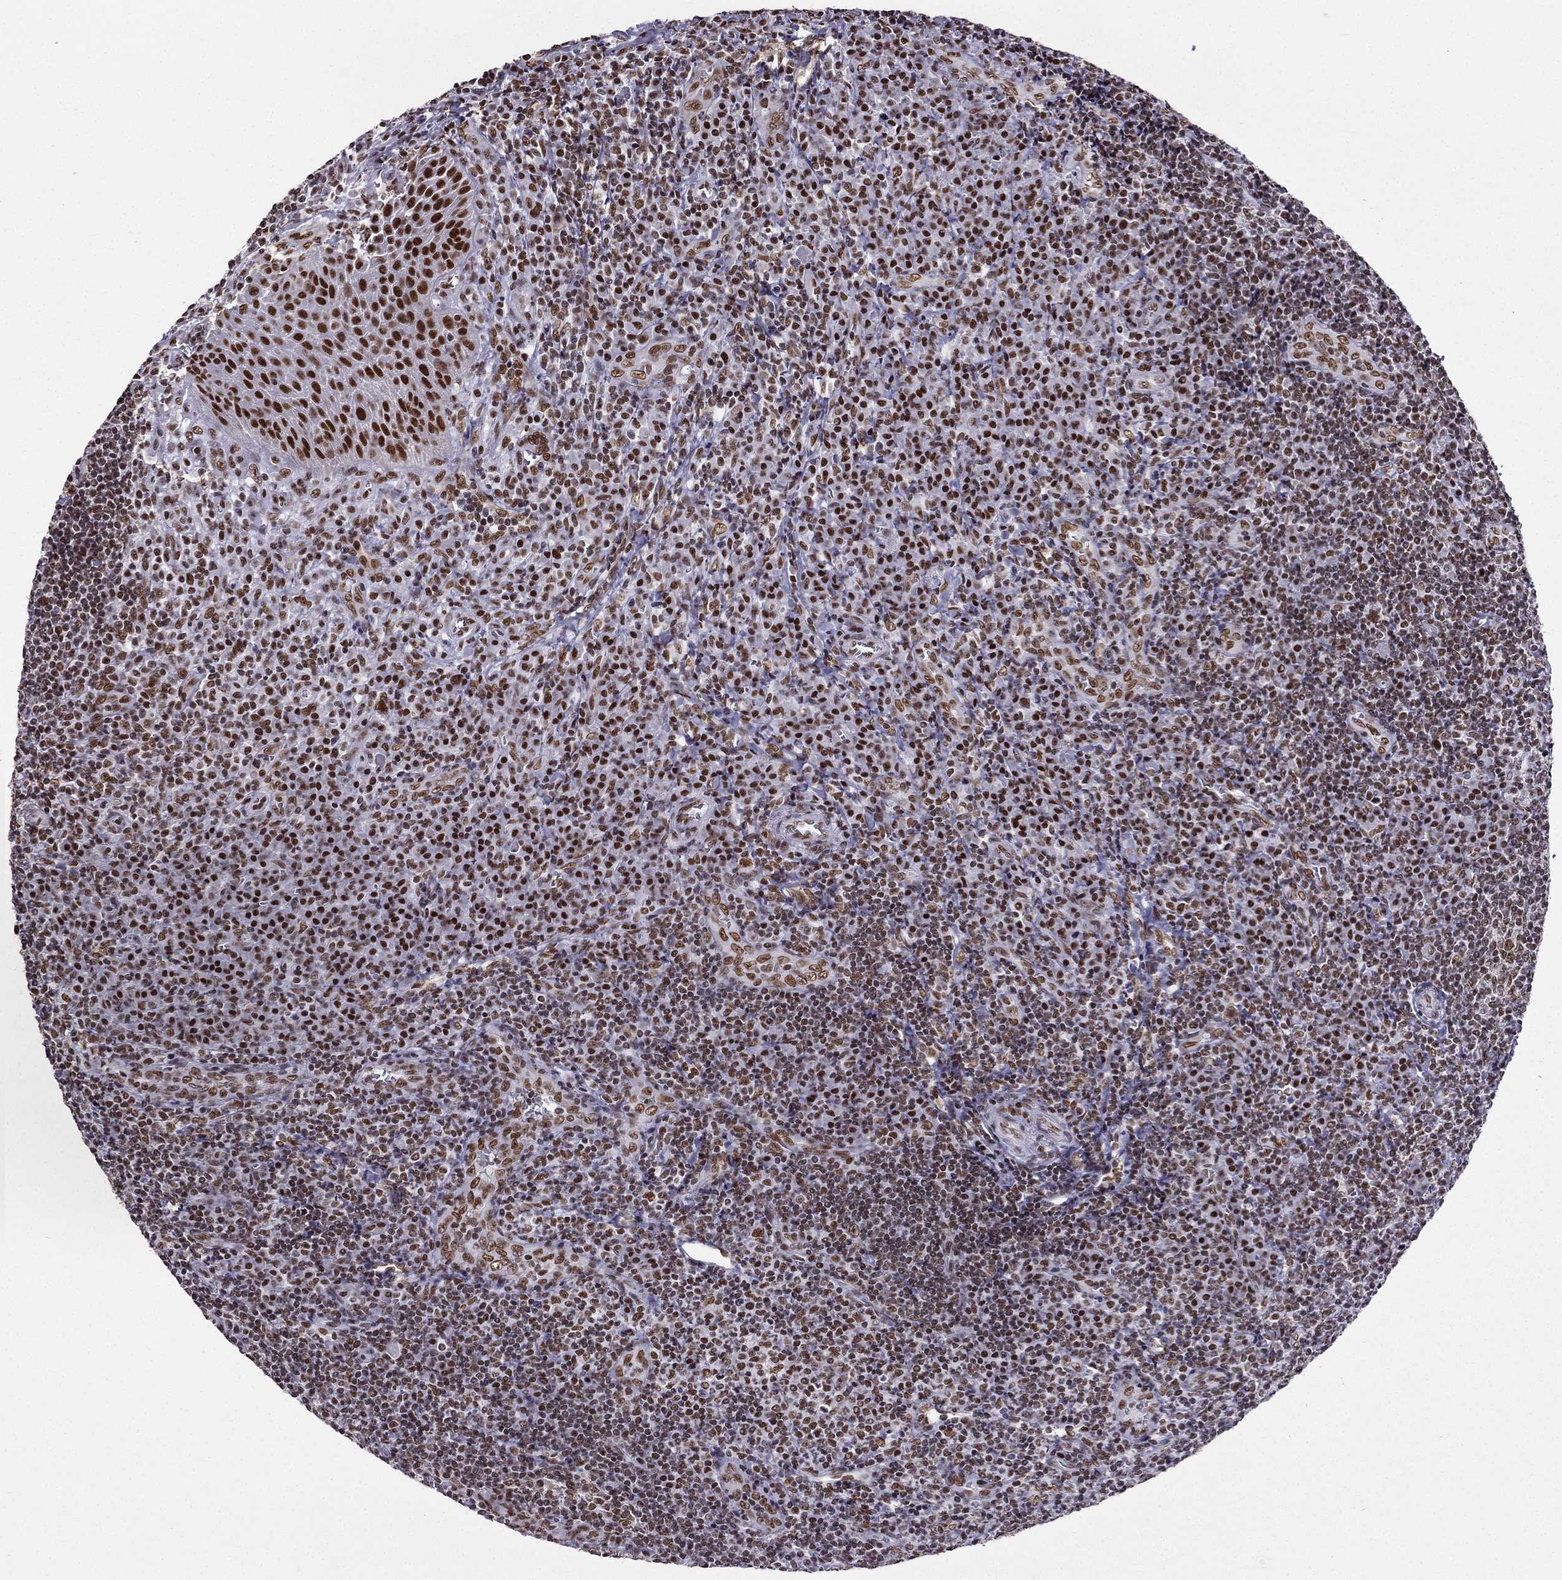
{"staining": {"intensity": "moderate", "quantity": "25%-75%", "location": "nuclear"}, "tissue": "tonsil", "cell_type": "Germinal center cells", "image_type": "normal", "snomed": [{"axis": "morphology", "description": "Normal tissue, NOS"}, {"axis": "topography", "description": "Tonsil"}], "caption": "Tonsil stained with a brown dye demonstrates moderate nuclear positive expression in about 25%-75% of germinal center cells.", "gene": "ZNF420", "patient": {"sex": "male", "age": 33}}